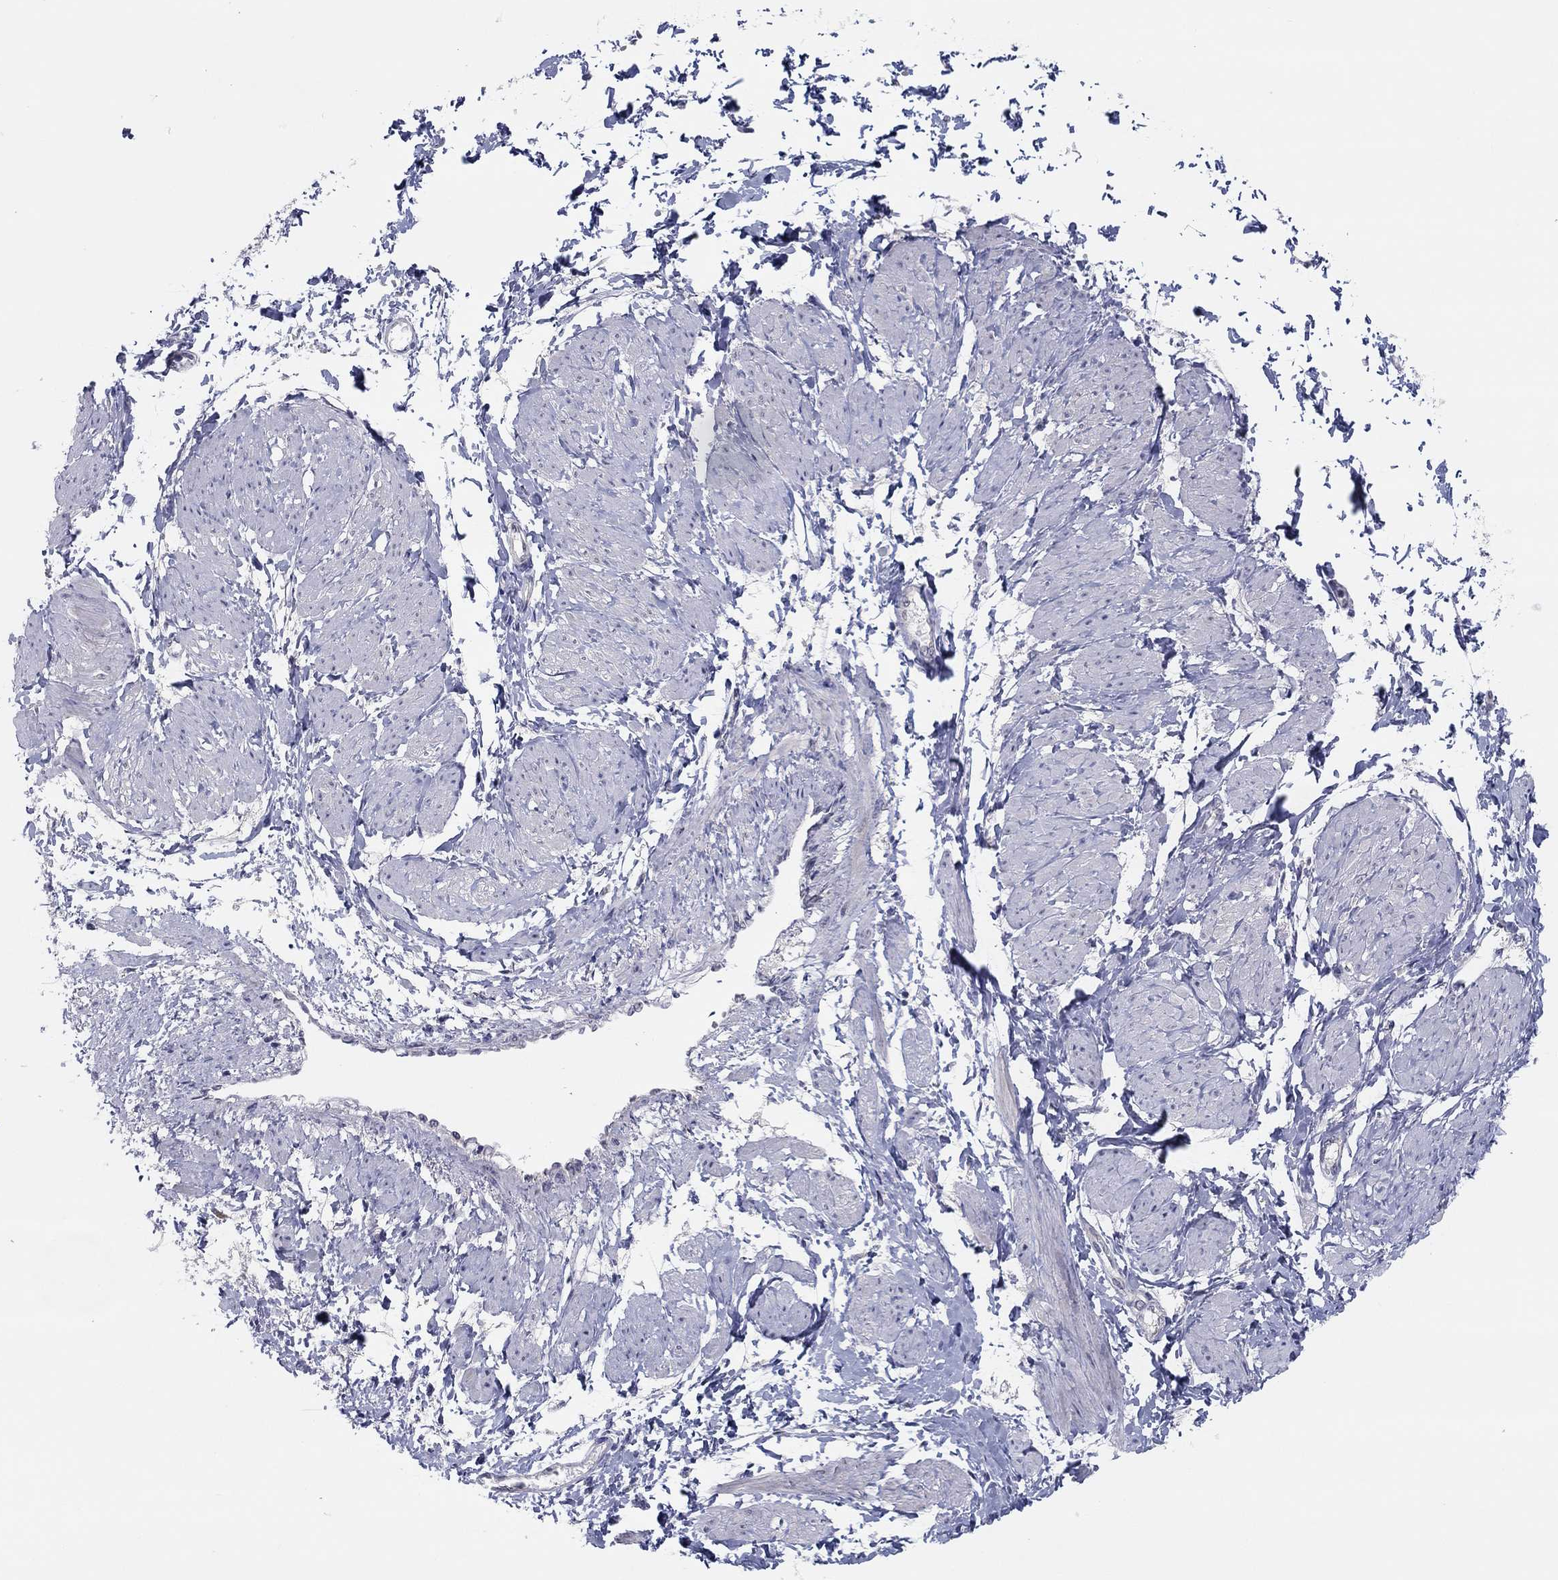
{"staining": {"intensity": "negative", "quantity": "none", "location": "none"}, "tissue": "smooth muscle", "cell_type": "Smooth muscle cells", "image_type": "normal", "snomed": [{"axis": "morphology", "description": "Normal tissue, NOS"}, {"axis": "topography", "description": "Smooth muscle"}, {"axis": "topography", "description": "Uterus"}], "caption": "Micrograph shows no significant protein positivity in smooth muscle cells of normal smooth muscle. Nuclei are stained in blue.", "gene": "SLC22A2", "patient": {"sex": "female", "age": 39}}